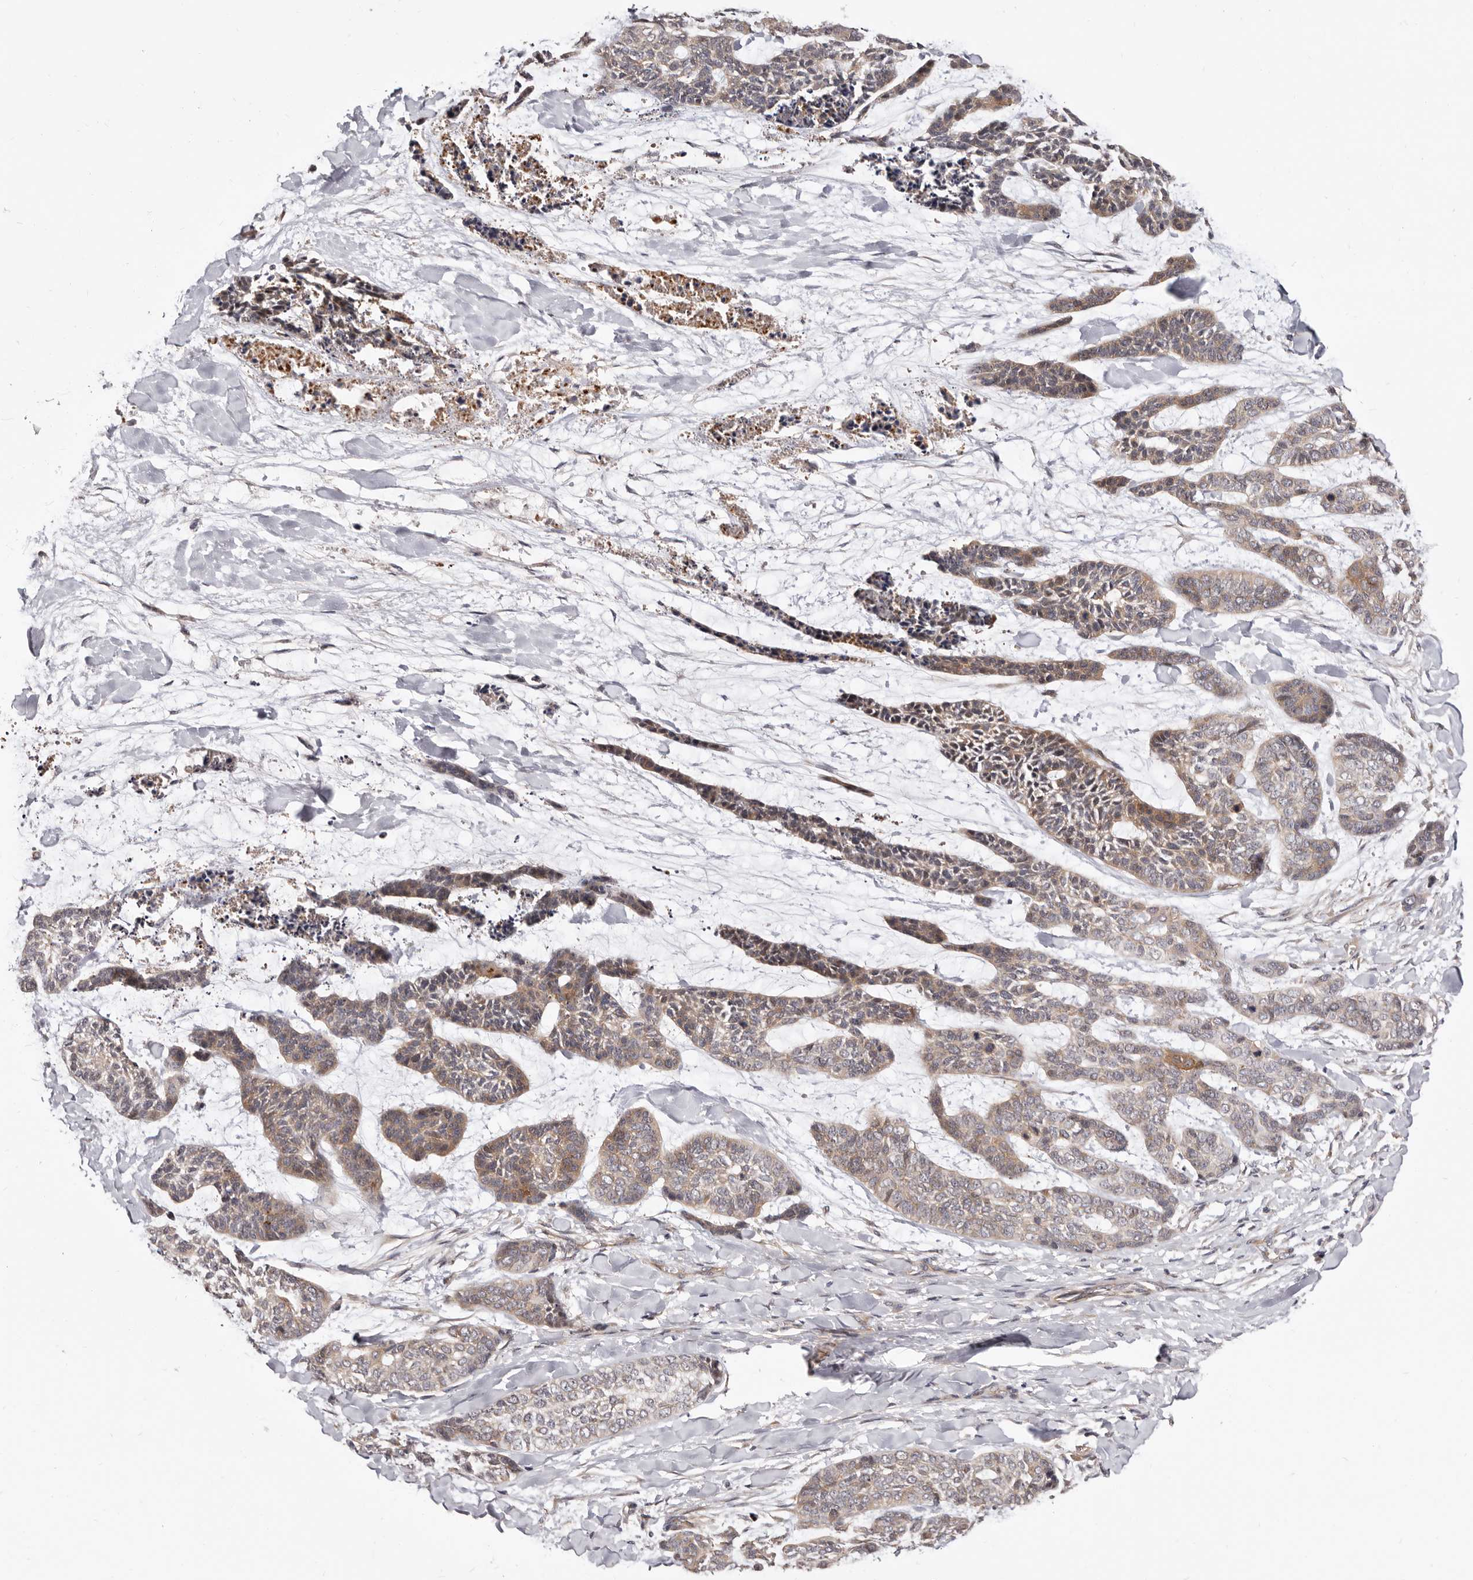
{"staining": {"intensity": "weak", "quantity": "25%-75%", "location": "cytoplasmic/membranous"}, "tissue": "skin cancer", "cell_type": "Tumor cells", "image_type": "cancer", "snomed": [{"axis": "morphology", "description": "Basal cell carcinoma"}, {"axis": "topography", "description": "Skin"}], "caption": "Skin basal cell carcinoma stained with a protein marker displays weak staining in tumor cells.", "gene": "GPATCH4", "patient": {"sex": "female", "age": 64}}